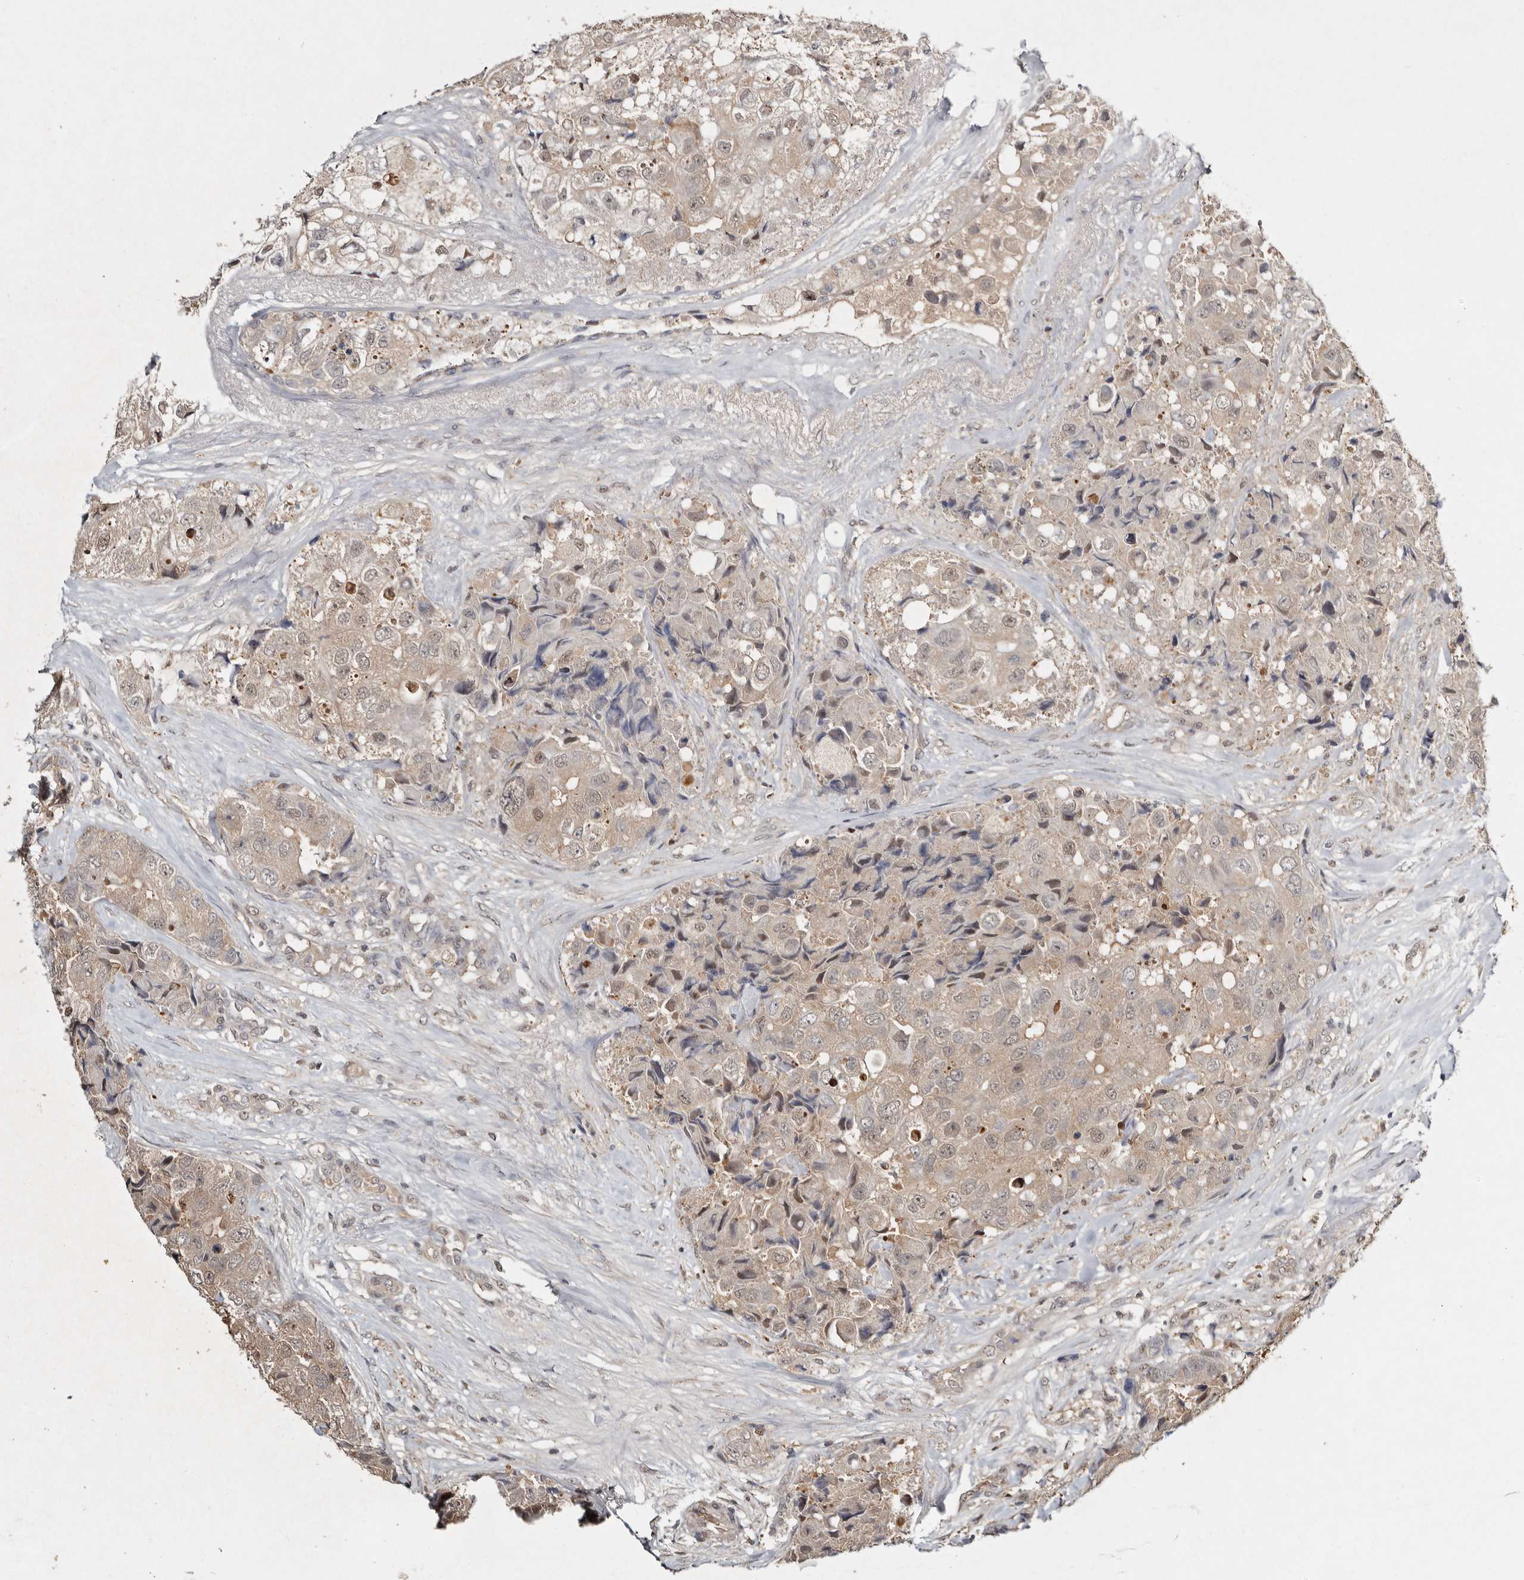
{"staining": {"intensity": "weak", "quantity": ">75%", "location": "cytoplasmic/membranous"}, "tissue": "breast cancer", "cell_type": "Tumor cells", "image_type": "cancer", "snomed": [{"axis": "morphology", "description": "Duct carcinoma"}, {"axis": "topography", "description": "Breast"}], "caption": "Weak cytoplasmic/membranous protein staining is appreciated in approximately >75% of tumor cells in breast invasive ductal carcinoma. (brown staining indicates protein expression, while blue staining denotes nuclei).", "gene": "PSMA5", "patient": {"sex": "female", "age": 62}}